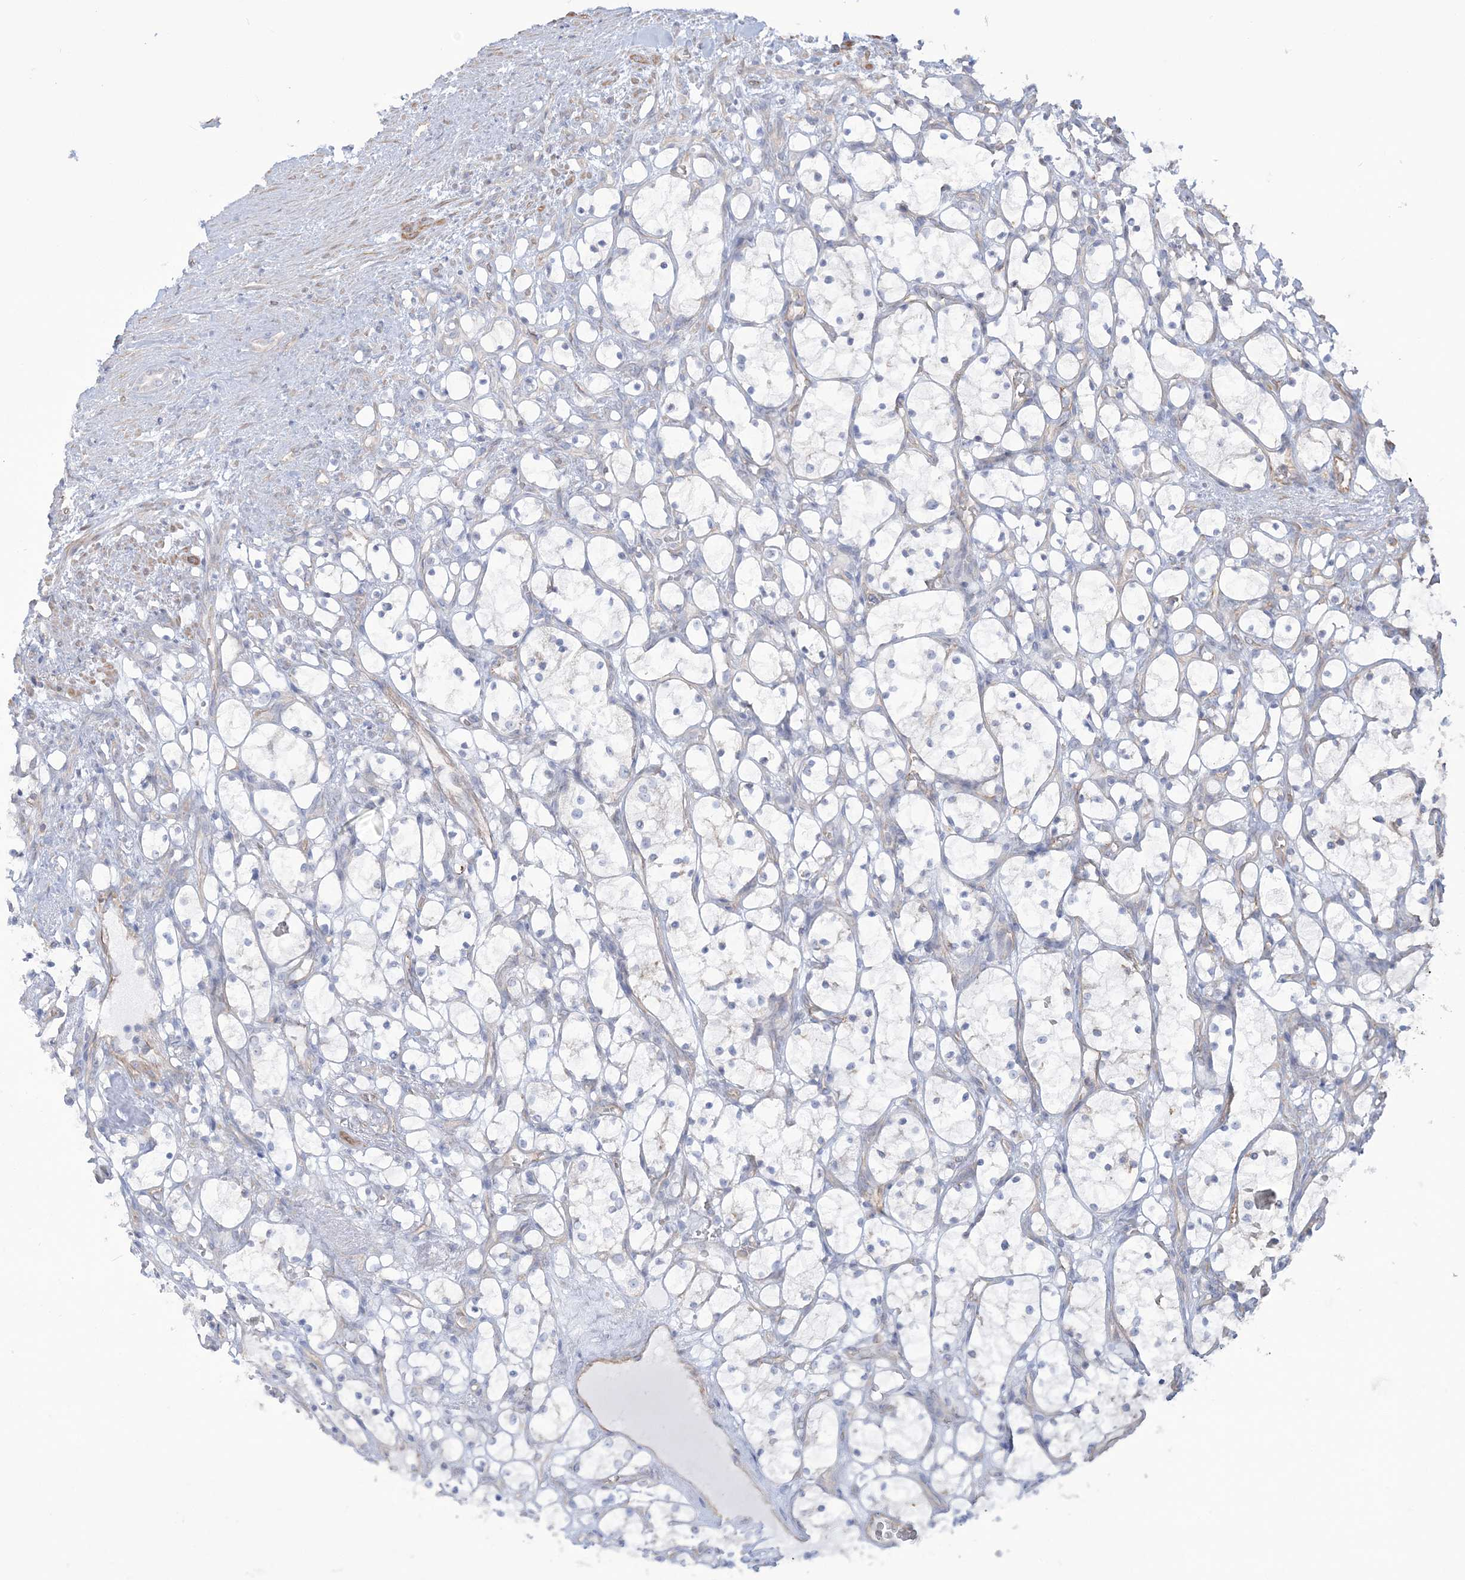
{"staining": {"intensity": "negative", "quantity": "none", "location": "none"}, "tissue": "renal cancer", "cell_type": "Tumor cells", "image_type": "cancer", "snomed": [{"axis": "morphology", "description": "Adenocarcinoma, NOS"}, {"axis": "topography", "description": "Kidney"}], "caption": "DAB immunohistochemical staining of human renal cancer displays no significant expression in tumor cells.", "gene": "ZNF821", "patient": {"sex": "female", "age": 69}}